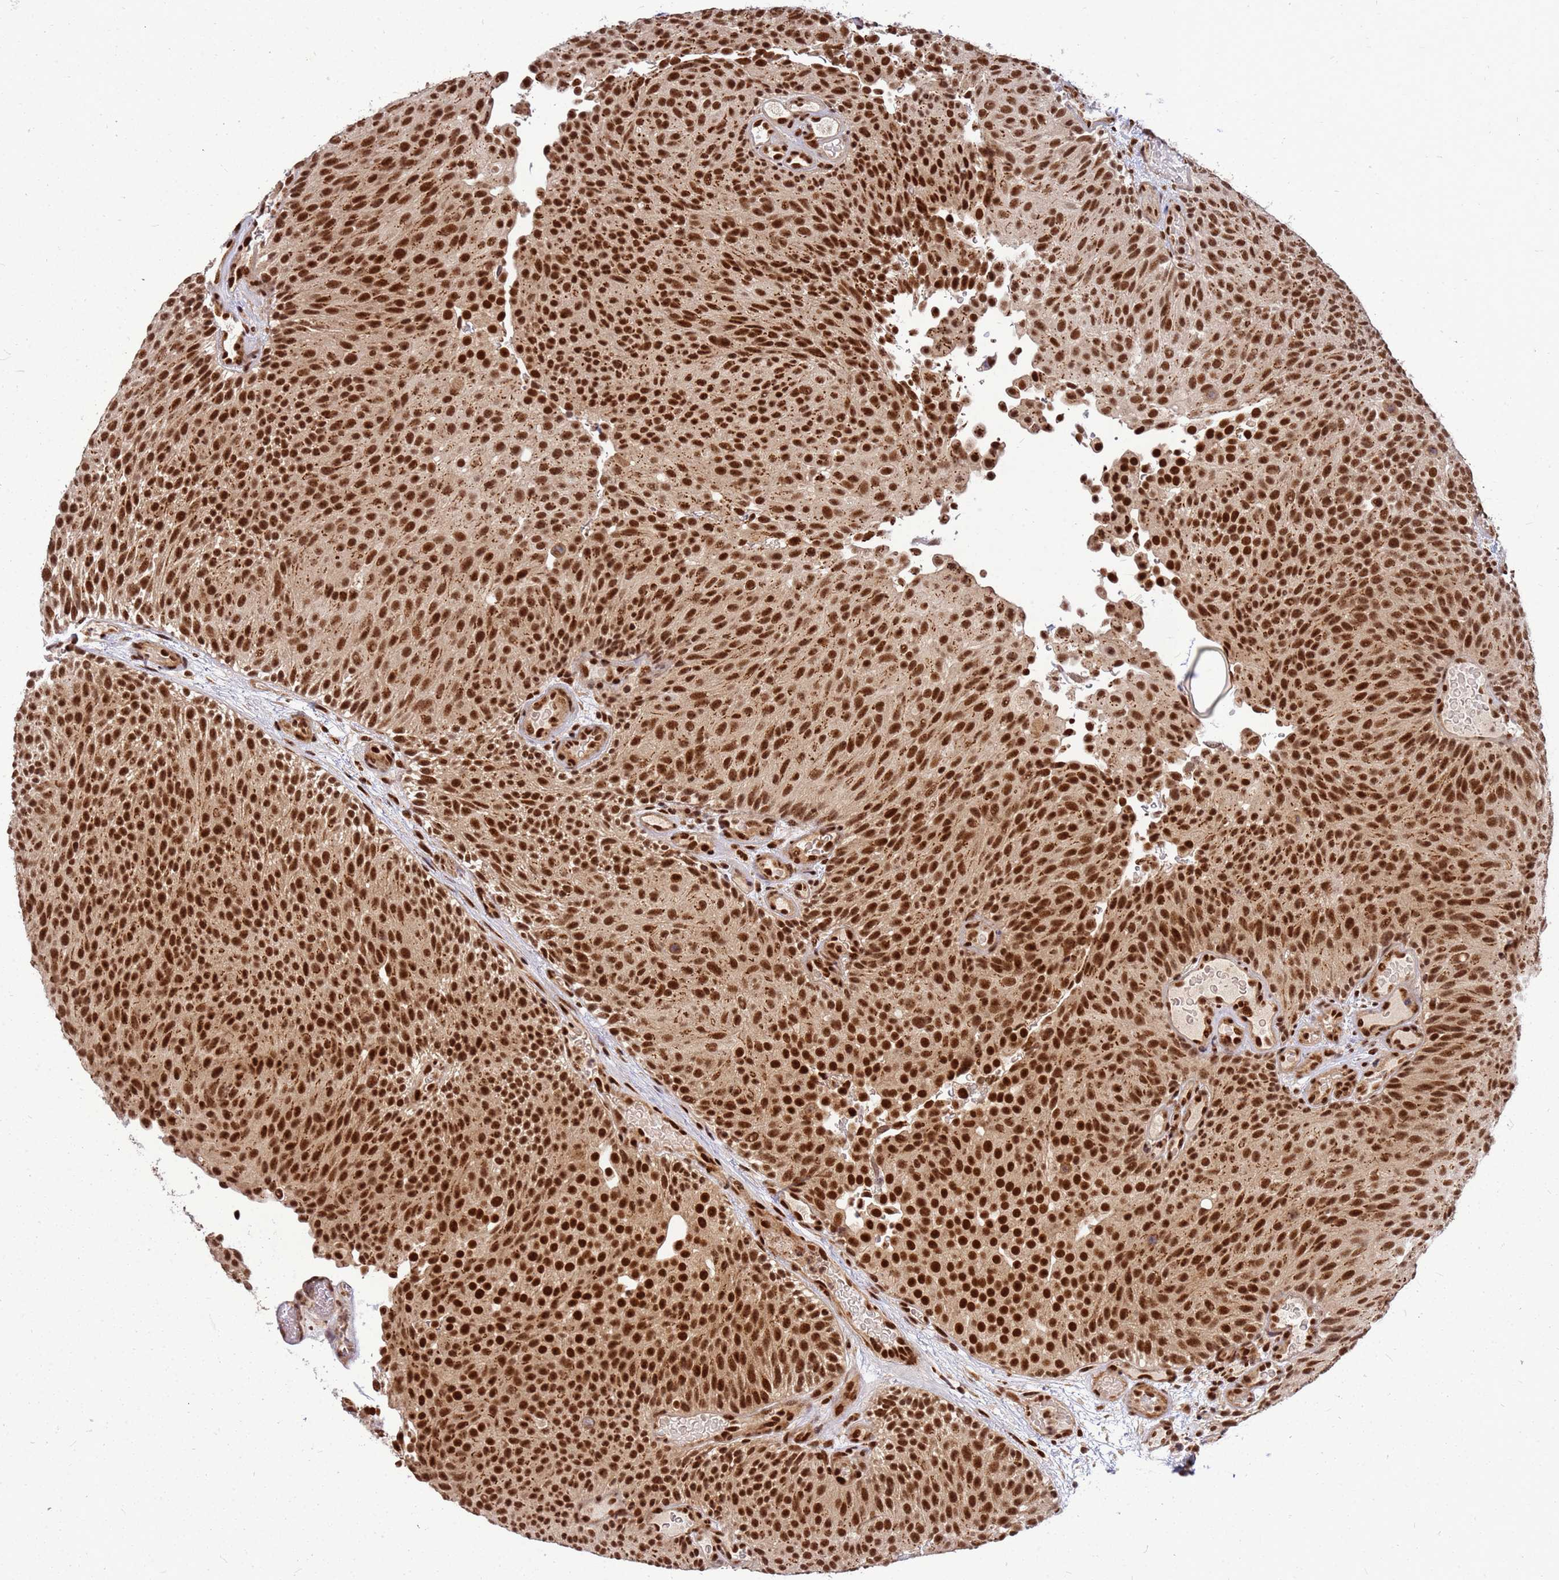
{"staining": {"intensity": "strong", "quantity": ">75%", "location": "cytoplasmic/membranous,nuclear"}, "tissue": "urothelial cancer", "cell_type": "Tumor cells", "image_type": "cancer", "snomed": [{"axis": "morphology", "description": "Urothelial carcinoma, Low grade"}, {"axis": "topography", "description": "Urinary bladder"}], "caption": "Immunohistochemistry (IHC) (DAB) staining of human low-grade urothelial carcinoma exhibits strong cytoplasmic/membranous and nuclear protein positivity in approximately >75% of tumor cells.", "gene": "NCBP2", "patient": {"sex": "male", "age": 78}}